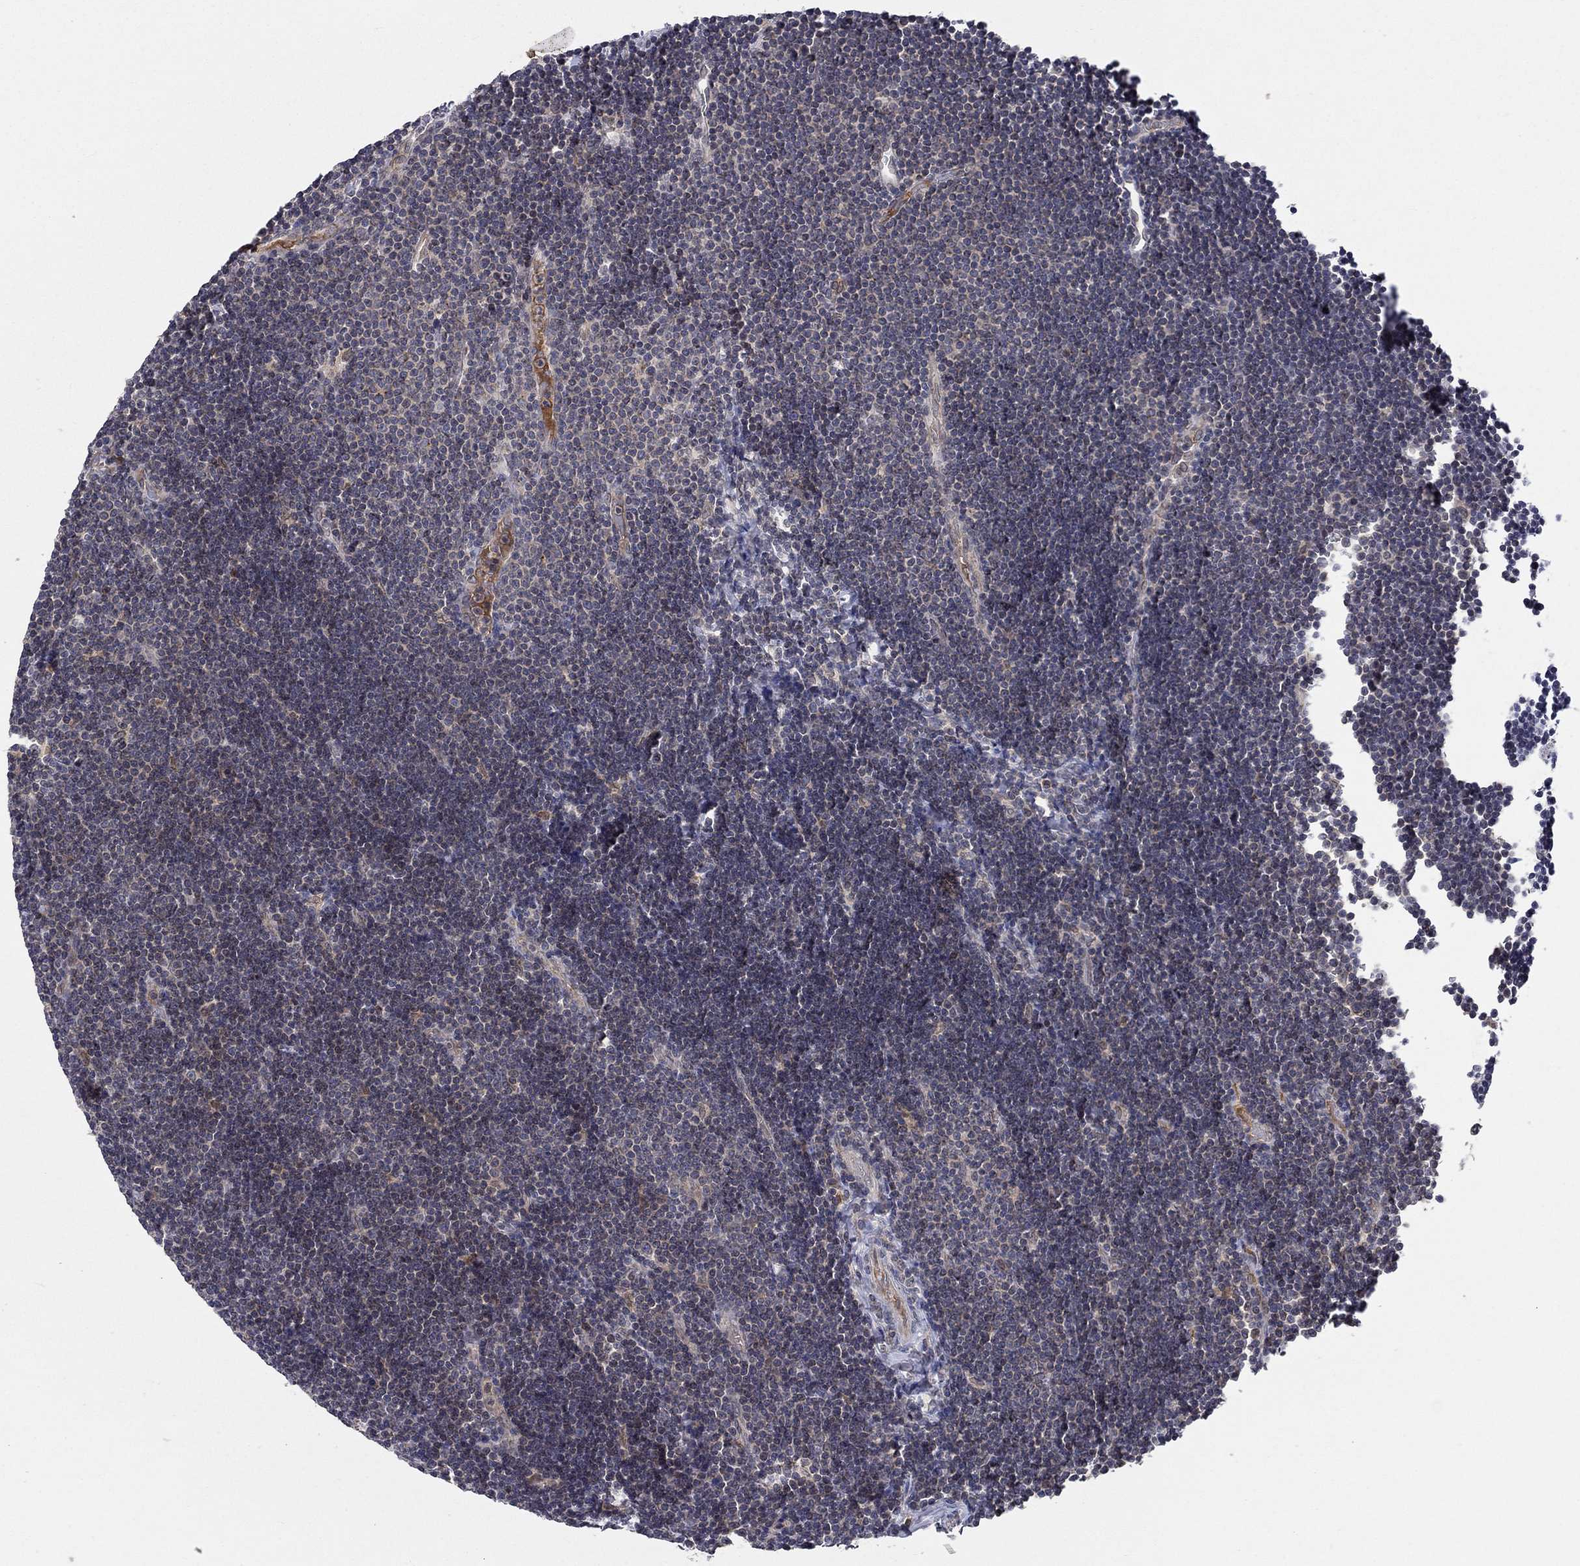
{"staining": {"intensity": "negative", "quantity": "none", "location": "none"}, "tissue": "lymphoma", "cell_type": "Tumor cells", "image_type": "cancer", "snomed": [{"axis": "morphology", "description": "Malignant lymphoma, non-Hodgkin's type, Low grade"}, {"axis": "topography", "description": "Brain"}], "caption": "Immunohistochemistry image of neoplastic tissue: human low-grade malignant lymphoma, non-Hodgkin's type stained with DAB shows no significant protein expression in tumor cells.", "gene": "CETN3", "patient": {"sex": "female", "age": 66}}